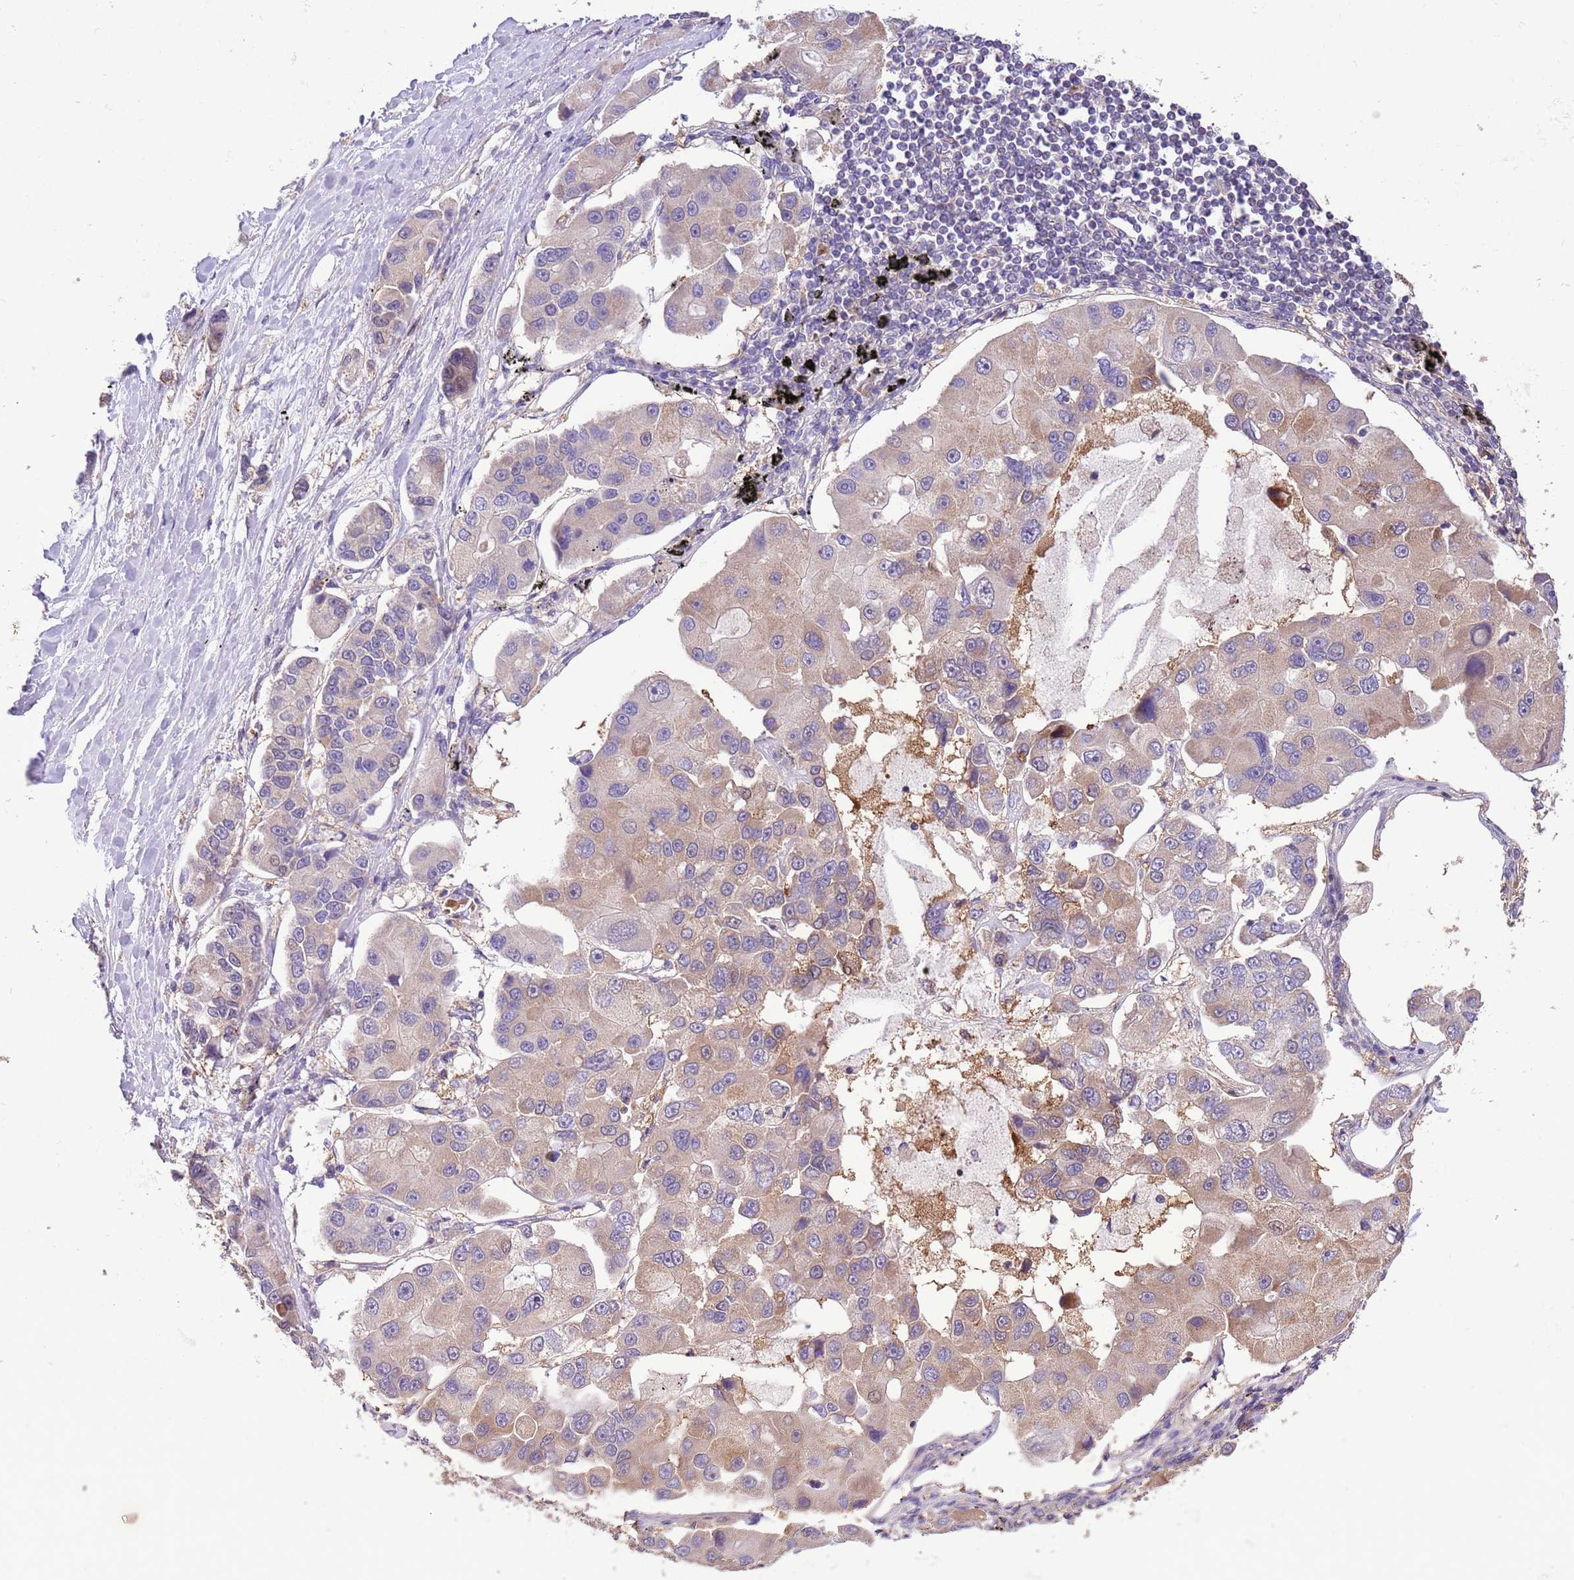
{"staining": {"intensity": "weak", "quantity": "25%-75%", "location": "cytoplasmic/membranous"}, "tissue": "lung cancer", "cell_type": "Tumor cells", "image_type": "cancer", "snomed": [{"axis": "morphology", "description": "Adenocarcinoma, NOS"}, {"axis": "topography", "description": "Lung"}], "caption": "Immunohistochemical staining of lung cancer displays low levels of weak cytoplasmic/membranous protein expression in approximately 25%-75% of tumor cells. (brown staining indicates protein expression, while blue staining denotes nuclei).", "gene": "FAM89B", "patient": {"sex": "female", "age": 54}}